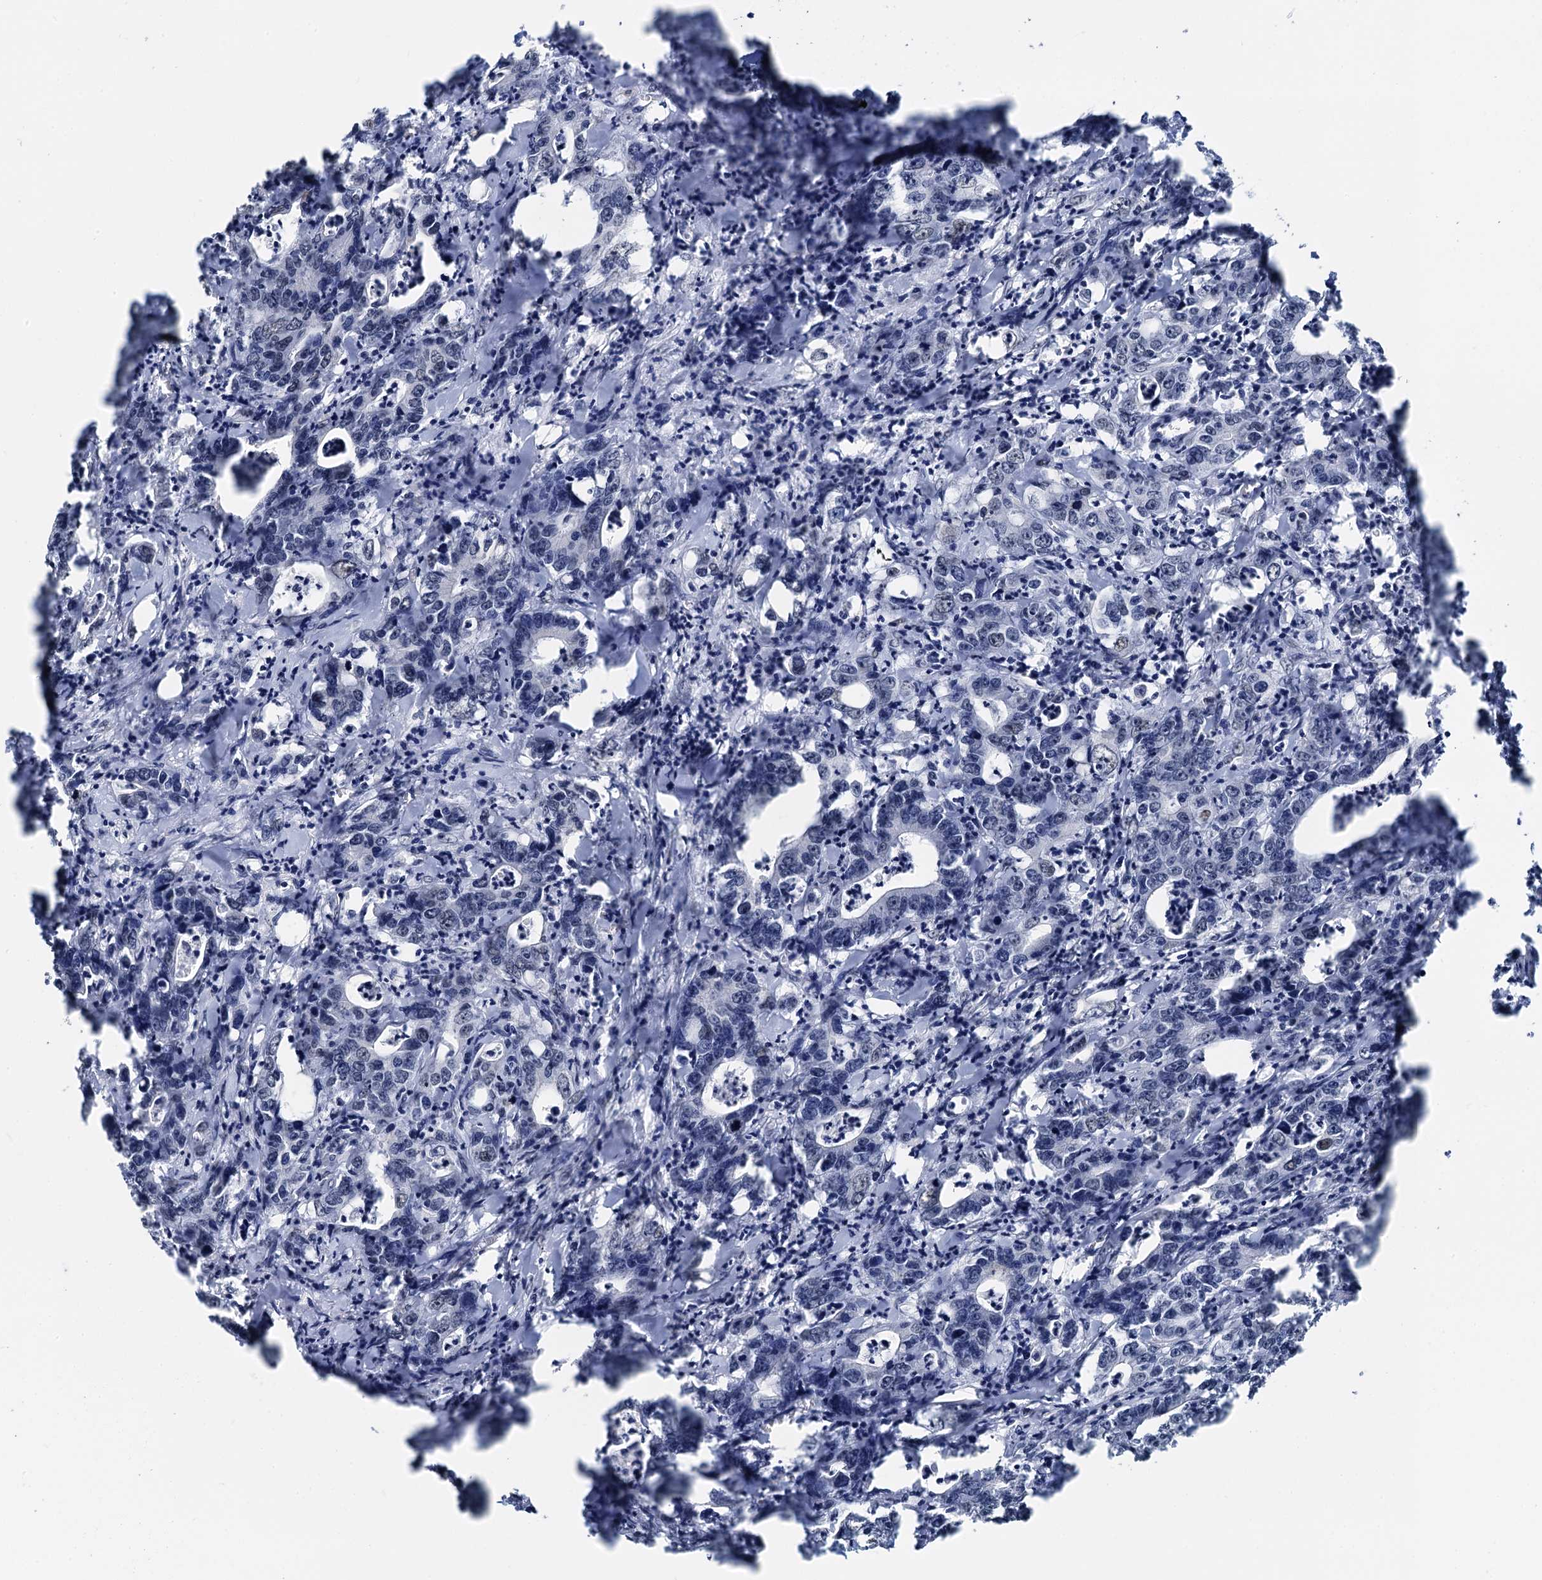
{"staining": {"intensity": "negative", "quantity": "none", "location": "none"}, "tissue": "colorectal cancer", "cell_type": "Tumor cells", "image_type": "cancer", "snomed": [{"axis": "morphology", "description": "Adenocarcinoma, NOS"}, {"axis": "topography", "description": "Colon"}], "caption": "There is no significant staining in tumor cells of colorectal cancer.", "gene": "SLTM", "patient": {"sex": "female", "age": 75}}